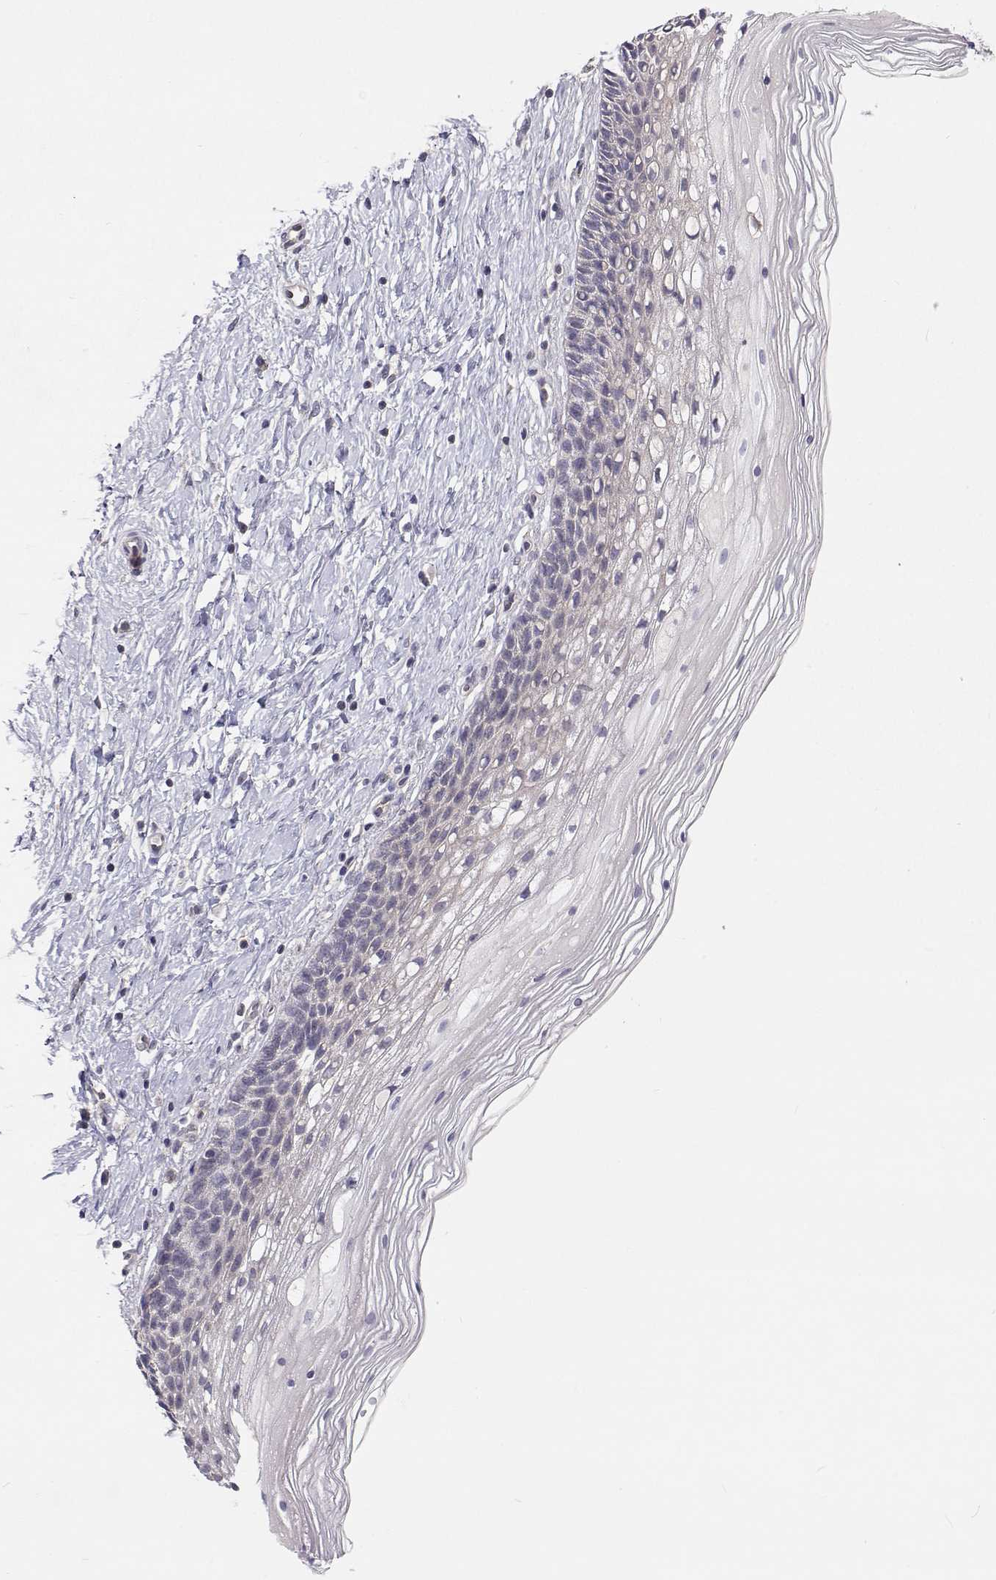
{"staining": {"intensity": "negative", "quantity": "none", "location": "none"}, "tissue": "cervix", "cell_type": "Glandular cells", "image_type": "normal", "snomed": [{"axis": "morphology", "description": "Normal tissue, NOS"}, {"axis": "topography", "description": "Cervix"}], "caption": "A histopathology image of cervix stained for a protein shows no brown staining in glandular cells. Brightfield microscopy of immunohistochemistry stained with DAB (brown) and hematoxylin (blue), captured at high magnification.", "gene": "MYPN", "patient": {"sex": "female", "age": 34}}